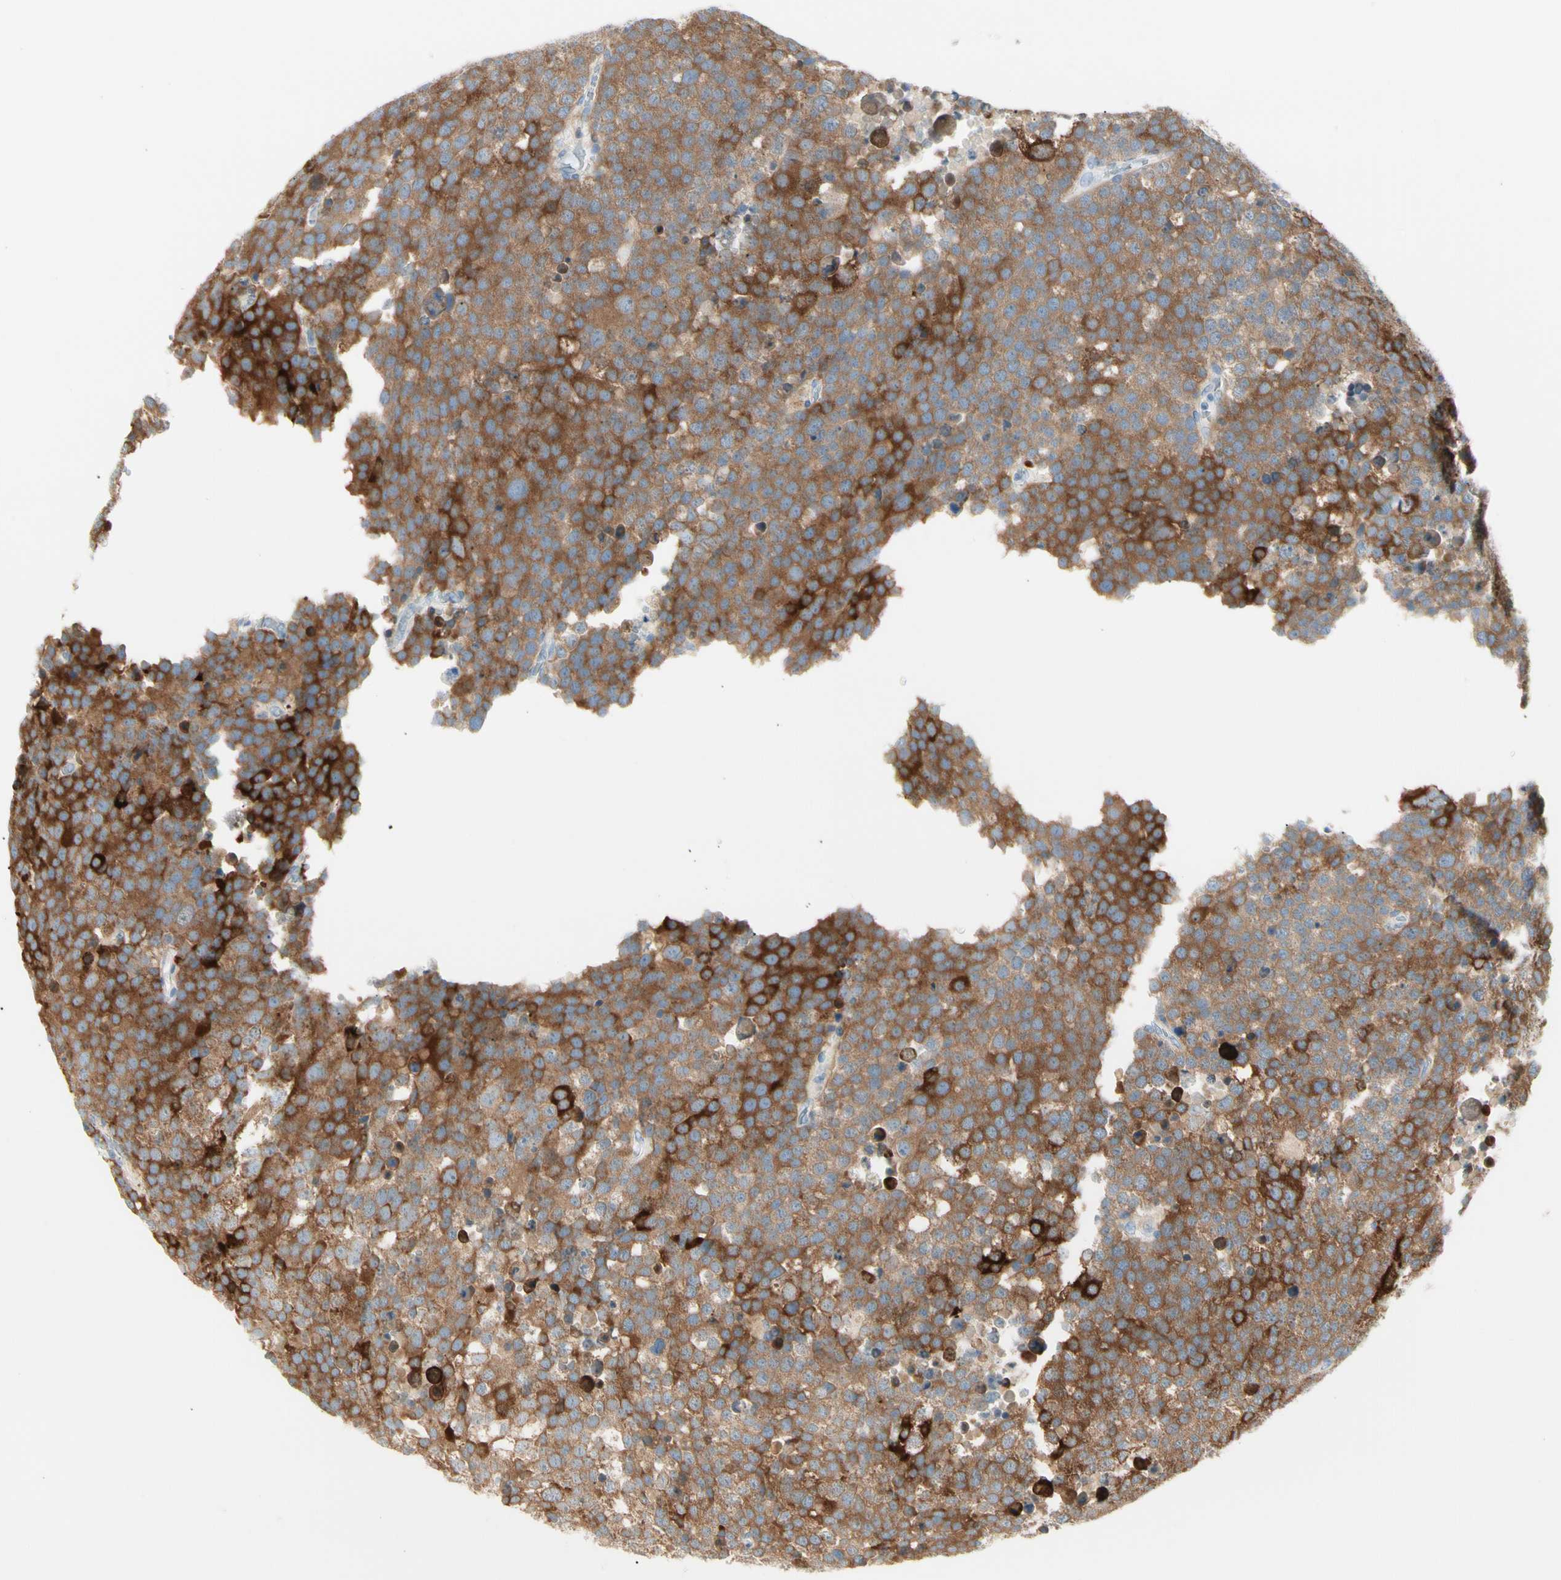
{"staining": {"intensity": "strong", "quantity": ">75%", "location": "cytoplasmic/membranous"}, "tissue": "testis cancer", "cell_type": "Tumor cells", "image_type": "cancer", "snomed": [{"axis": "morphology", "description": "Seminoma, NOS"}, {"axis": "topography", "description": "Testis"}], "caption": "Brown immunohistochemical staining in human seminoma (testis) exhibits strong cytoplasmic/membranous expression in about >75% of tumor cells.", "gene": "ALDH18A1", "patient": {"sex": "male", "age": 71}}